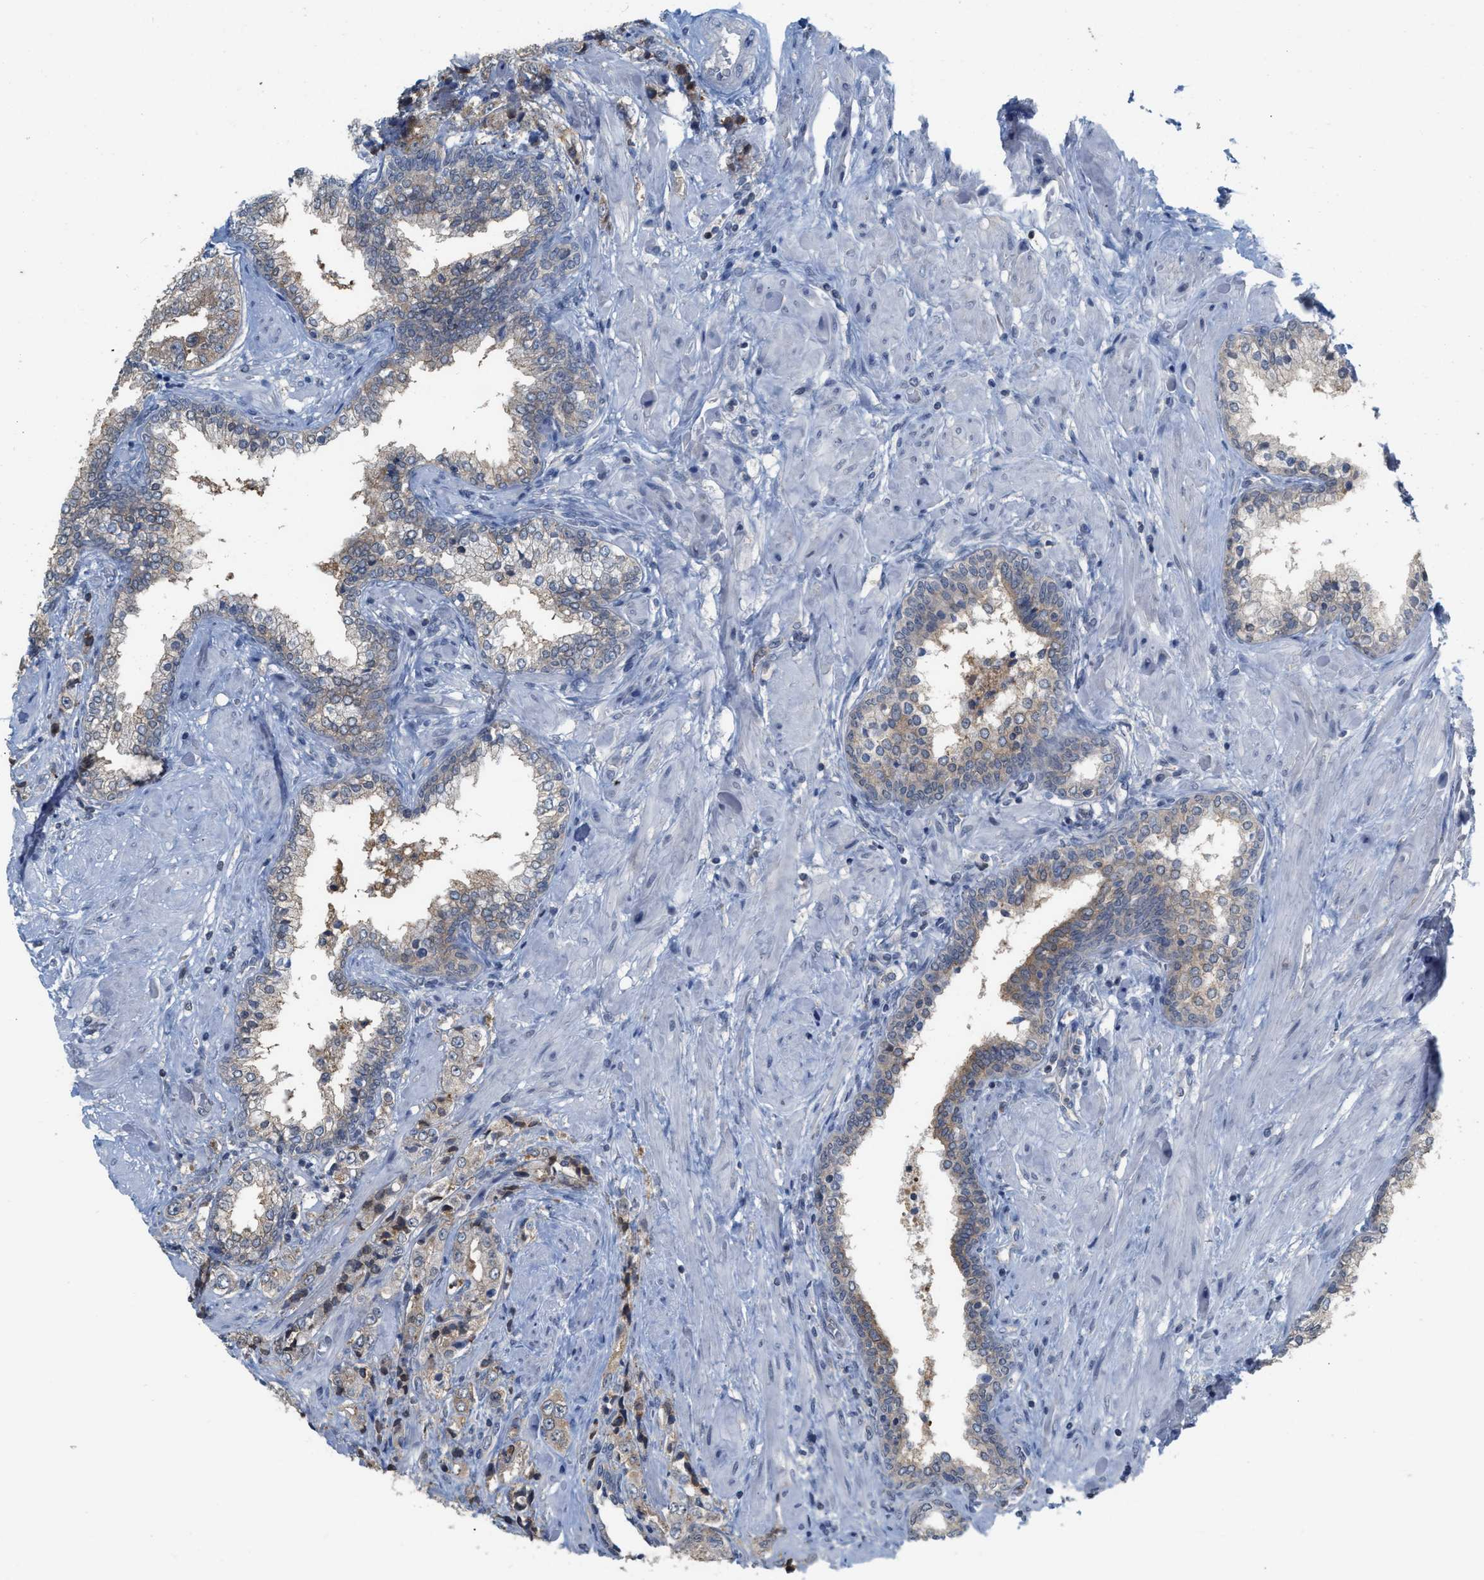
{"staining": {"intensity": "weak", "quantity": "<25%", "location": "cytoplasmic/membranous"}, "tissue": "prostate cancer", "cell_type": "Tumor cells", "image_type": "cancer", "snomed": [{"axis": "morphology", "description": "Adenocarcinoma, High grade"}, {"axis": "topography", "description": "Prostate"}], "caption": "Prostate adenocarcinoma (high-grade) was stained to show a protein in brown. There is no significant staining in tumor cells.", "gene": "BAIAP2L1", "patient": {"sex": "male", "age": 61}}